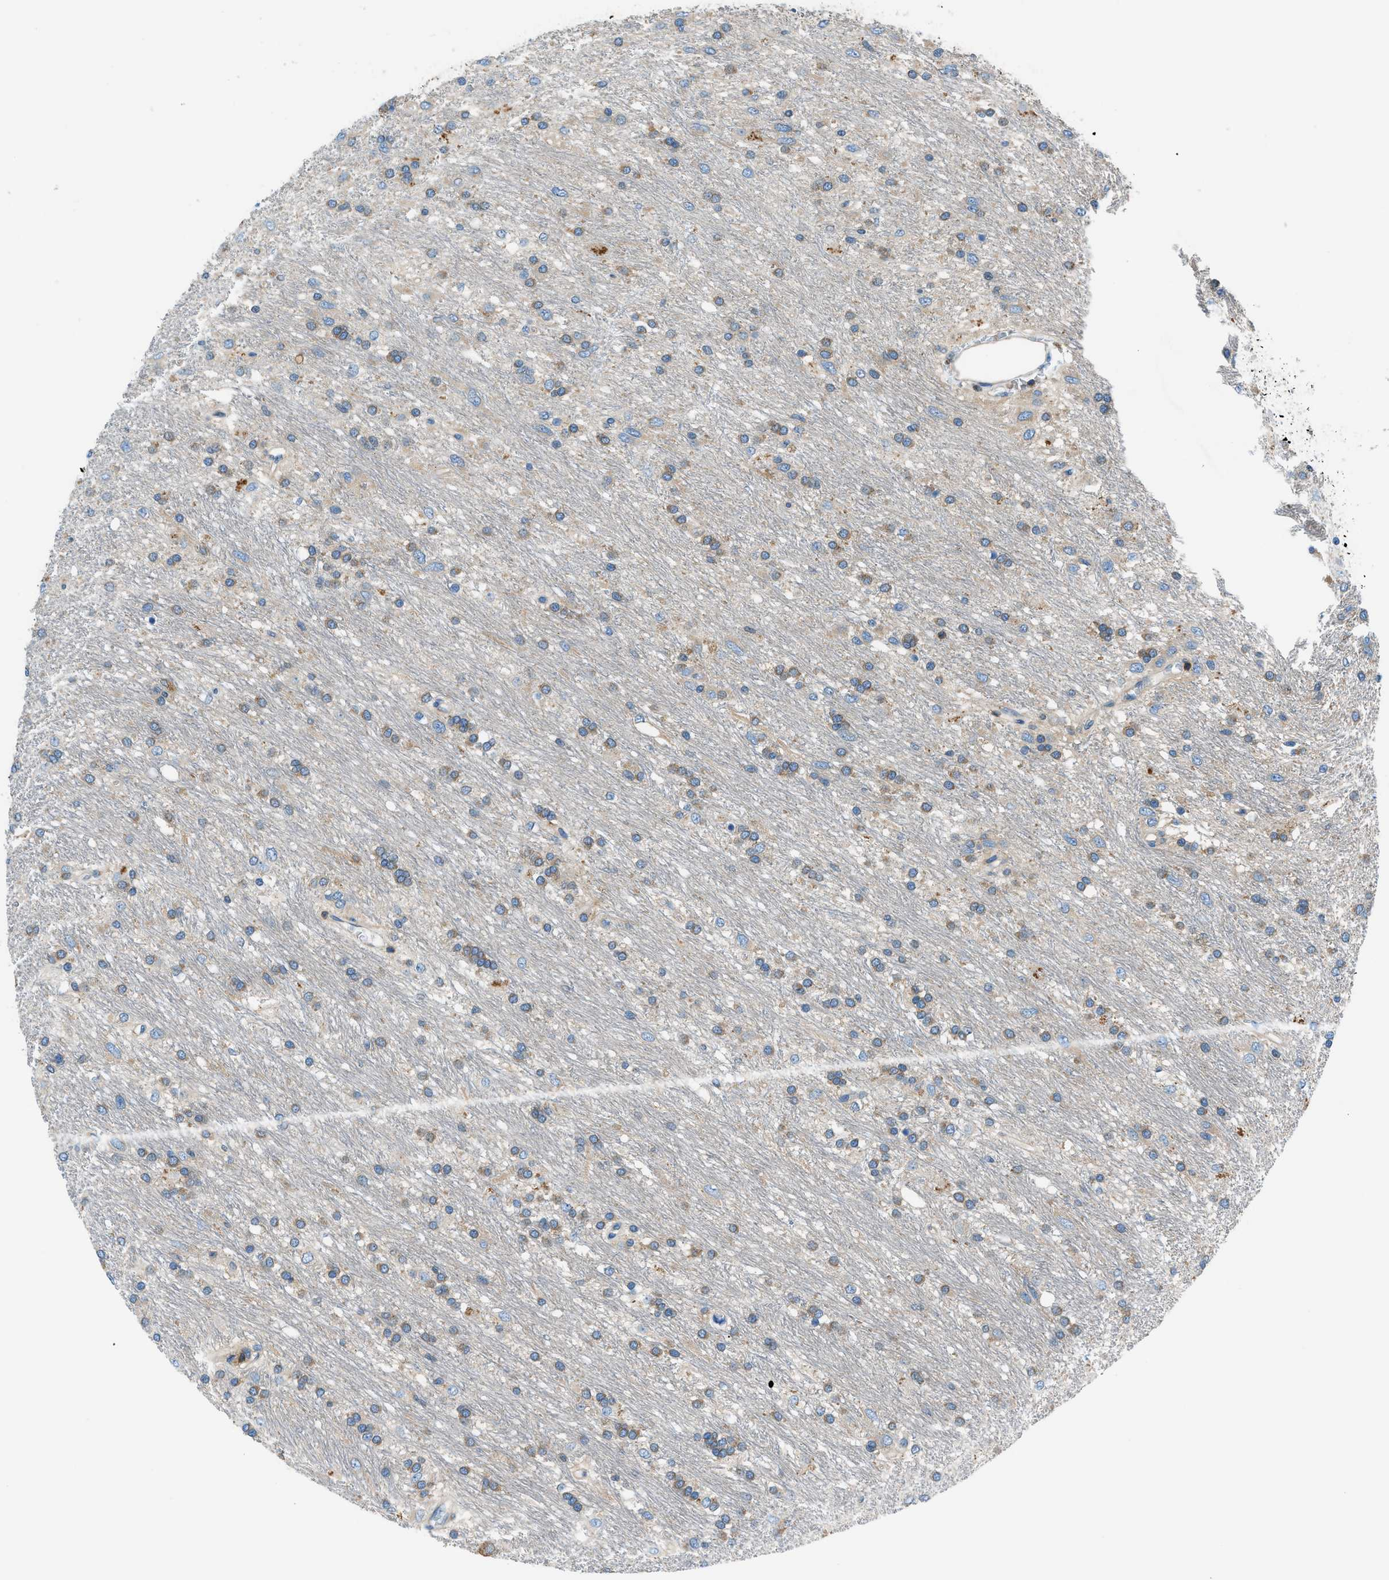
{"staining": {"intensity": "moderate", "quantity": "25%-75%", "location": "cytoplasmic/membranous"}, "tissue": "glioma", "cell_type": "Tumor cells", "image_type": "cancer", "snomed": [{"axis": "morphology", "description": "Glioma, malignant, Low grade"}, {"axis": "topography", "description": "Brain"}], "caption": "Immunohistochemical staining of glioma shows medium levels of moderate cytoplasmic/membranous positivity in approximately 25%-75% of tumor cells.", "gene": "SARS1", "patient": {"sex": "male", "age": 77}}